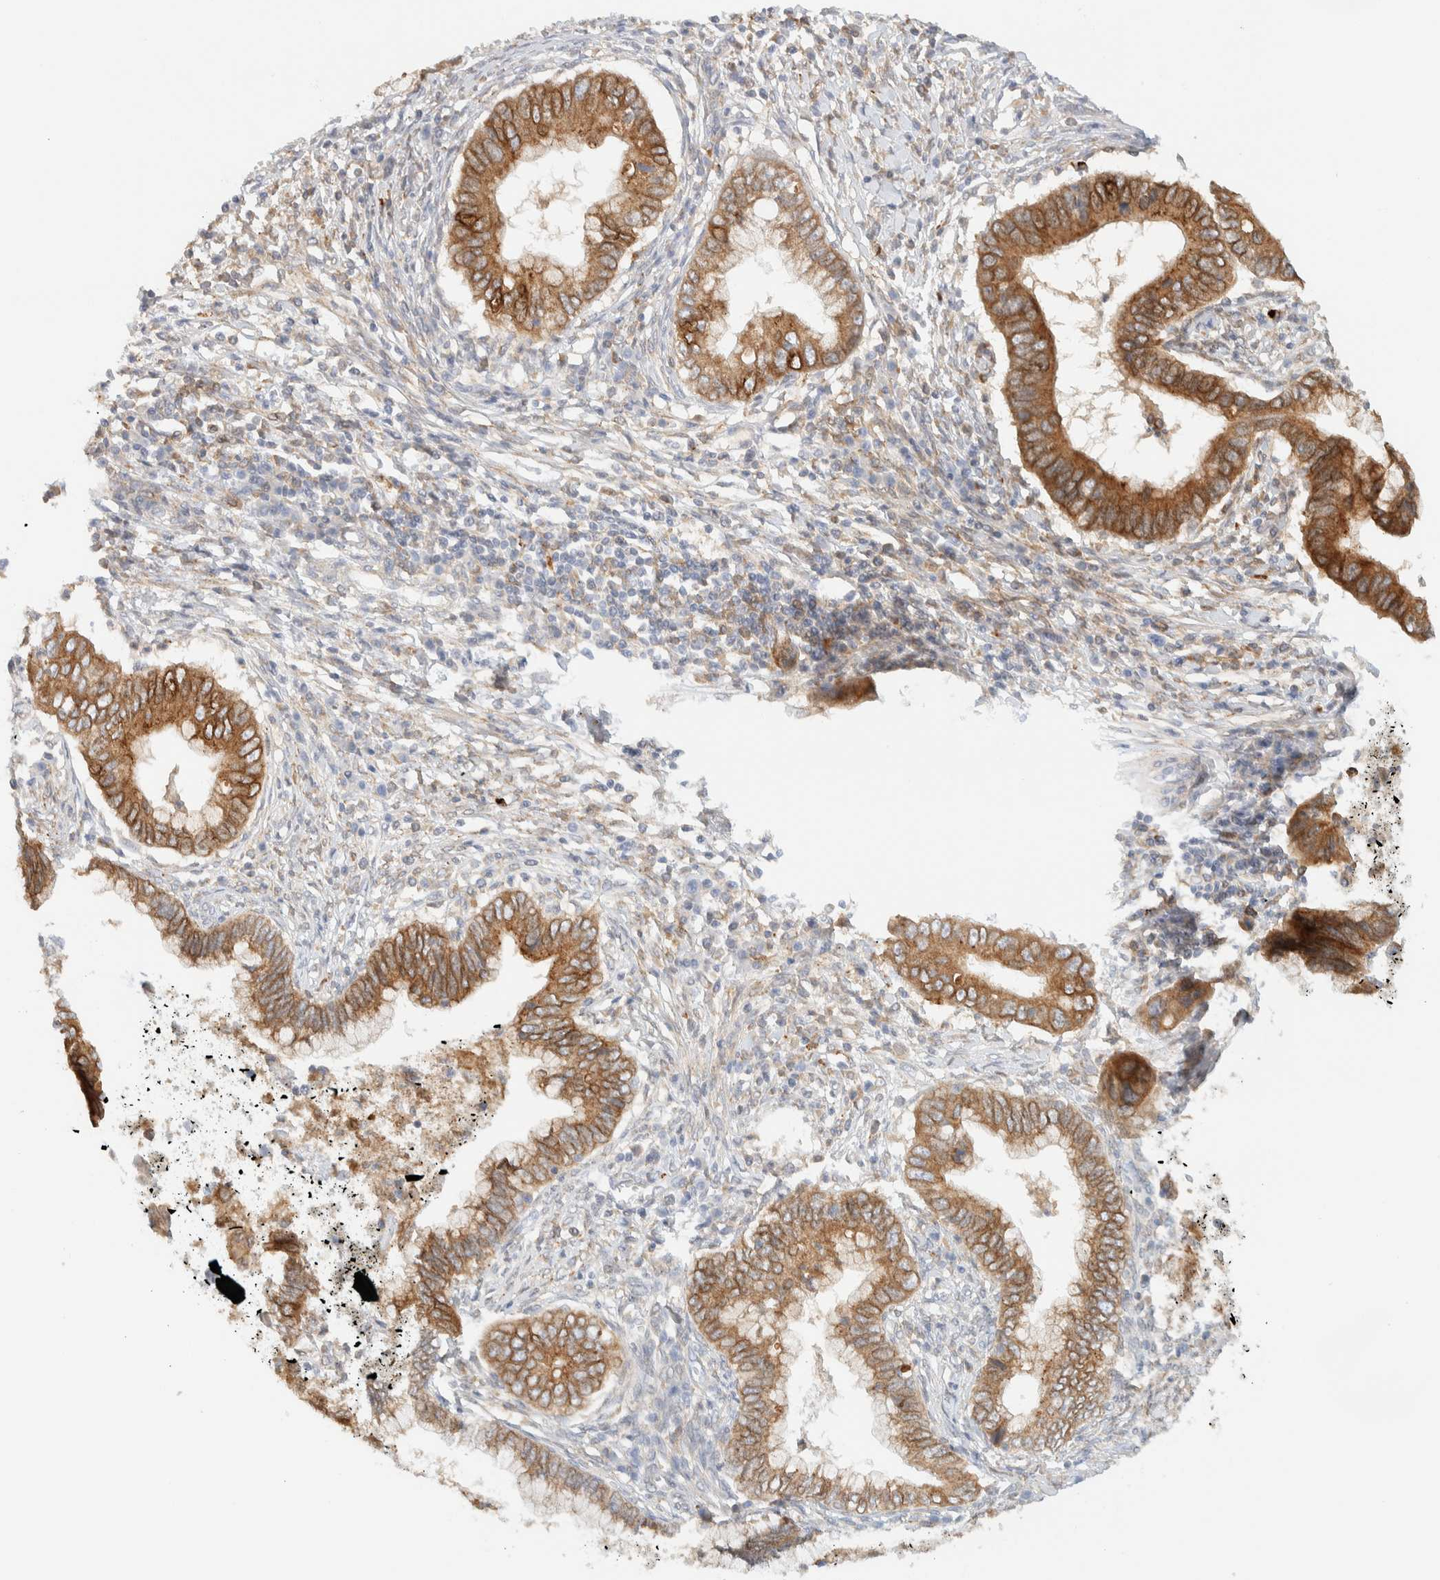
{"staining": {"intensity": "moderate", "quantity": ">75%", "location": "cytoplasmic/membranous"}, "tissue": "cervical cancer", "cell_type": "Tumor cells", "image_type": "cancer", "snomed": [{"axis": "morphology", "description": "Adenocarcinoma, NOS"}, {"axis": "topography", "description": "Cervix"}], "caption": "An image showing moderate cytoplasmic/membranous expression in about >75% of tumor cells in cervical cancer, as visualized by brown immunohistochemical staining.", "gene": "NT5C", "patient": {"sex": "female", "age": 44}}